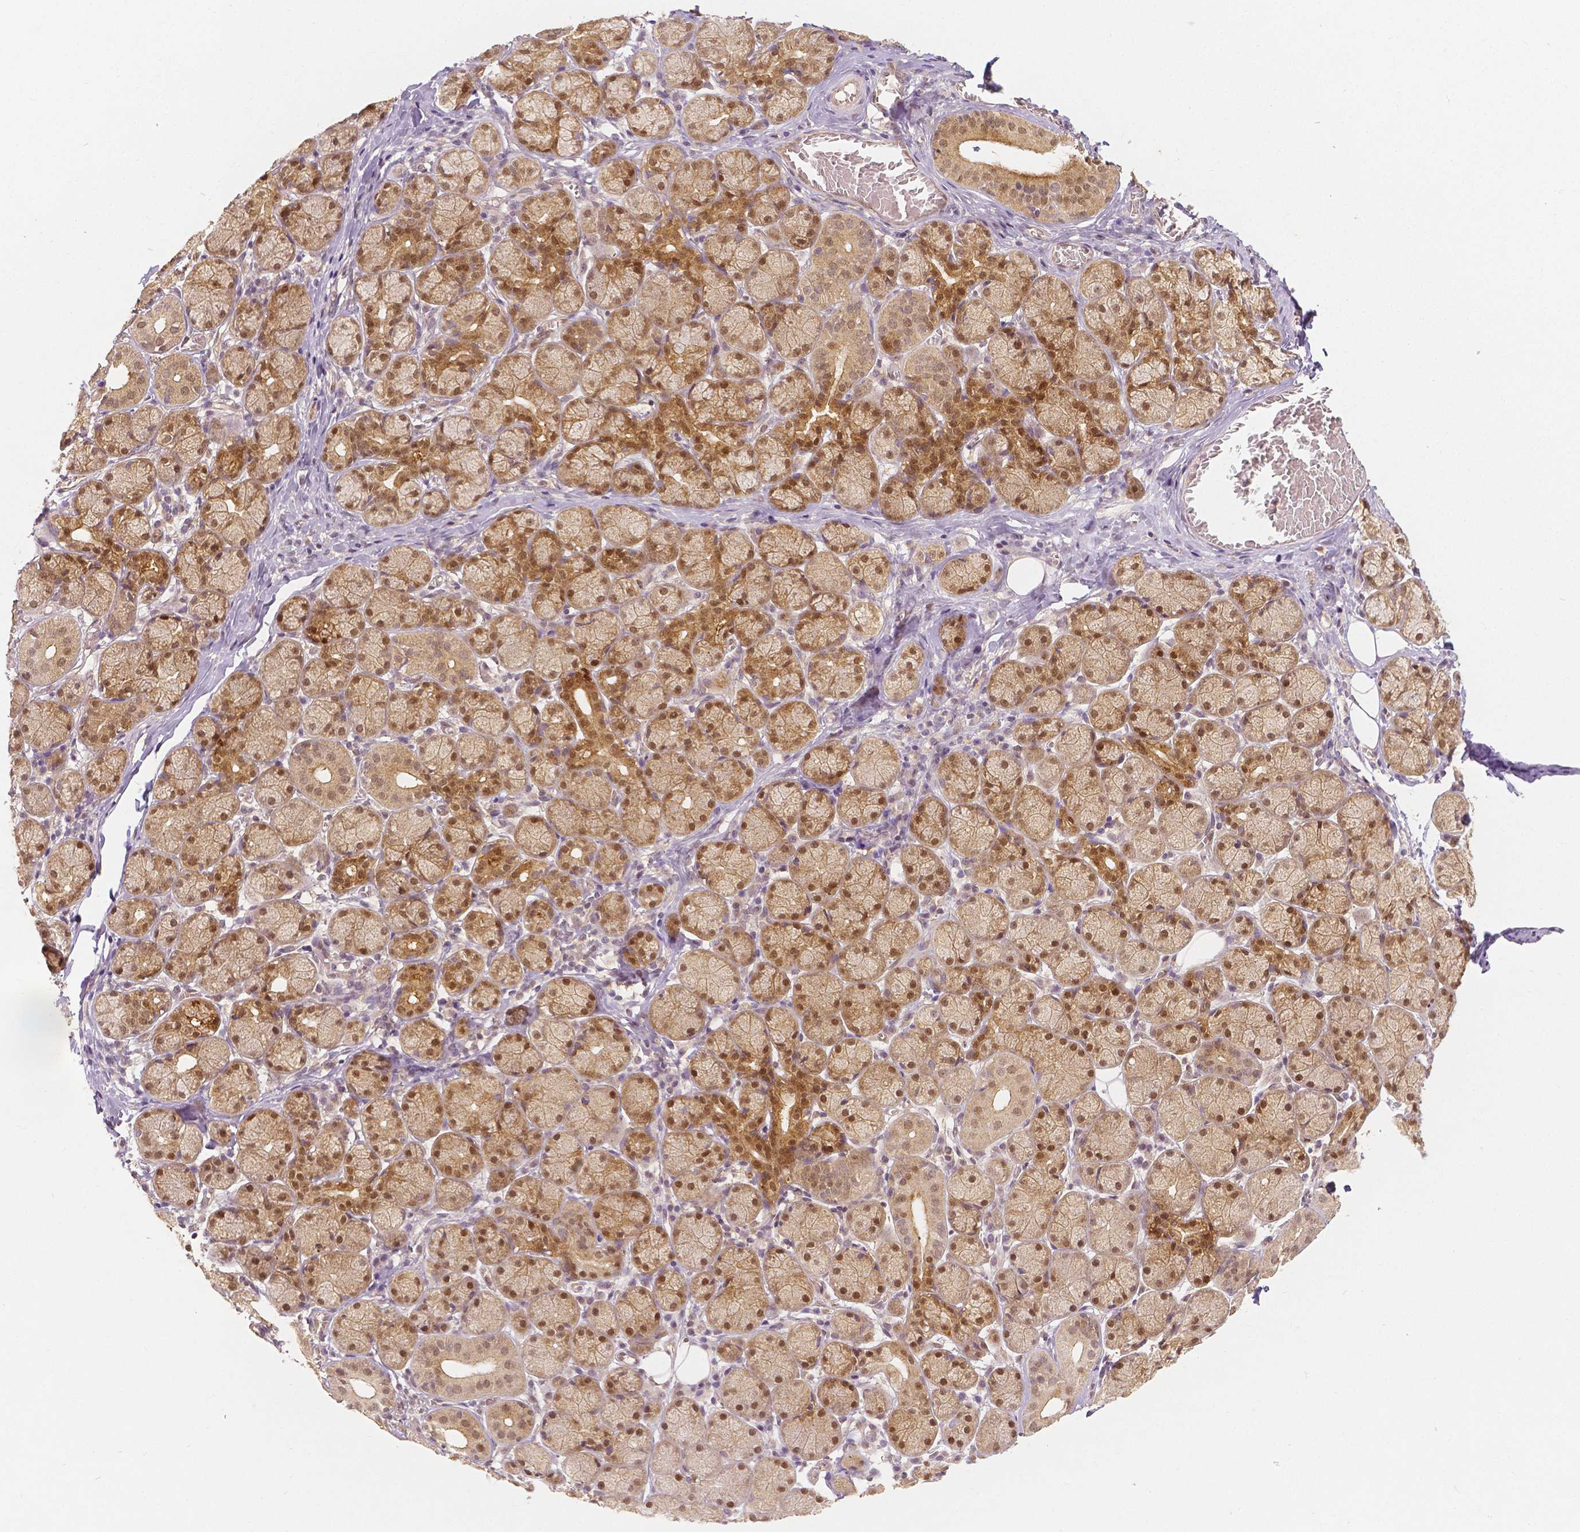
{"staining": {"intensity": "moderate", "quantity": ">75%", "location": "cytoplasmic/membranous,nuclear"}, "tissue": "salivary gland", "cell_type": "Glandular cells", "image_type": "normal", "snomed": [{"axis": "morphology", "description": "Normal tissue, NOS"}, {"axis": "topography", "description": "Salivary gland"}, {"axis": "topography", "description": "Peripheral nerve tissue"}], "caption": "Immunohistochemistry (IHC) staining of unremarkable salivary gland, which reveals medium levels of moderate cytoplasmic/membranous,nuclear expression in about >75% of glandular cells indicating moderate cytoplasmic/membranous,nuclear protein positivity. The staining was performed using DAB (3,3'-diaminobenzidine) (brown) for protein detection and nuclei were counterstained in hematoxylin (blue).", "gene": "NAPRT", "patient": {"sex": "female", "age": 24}}